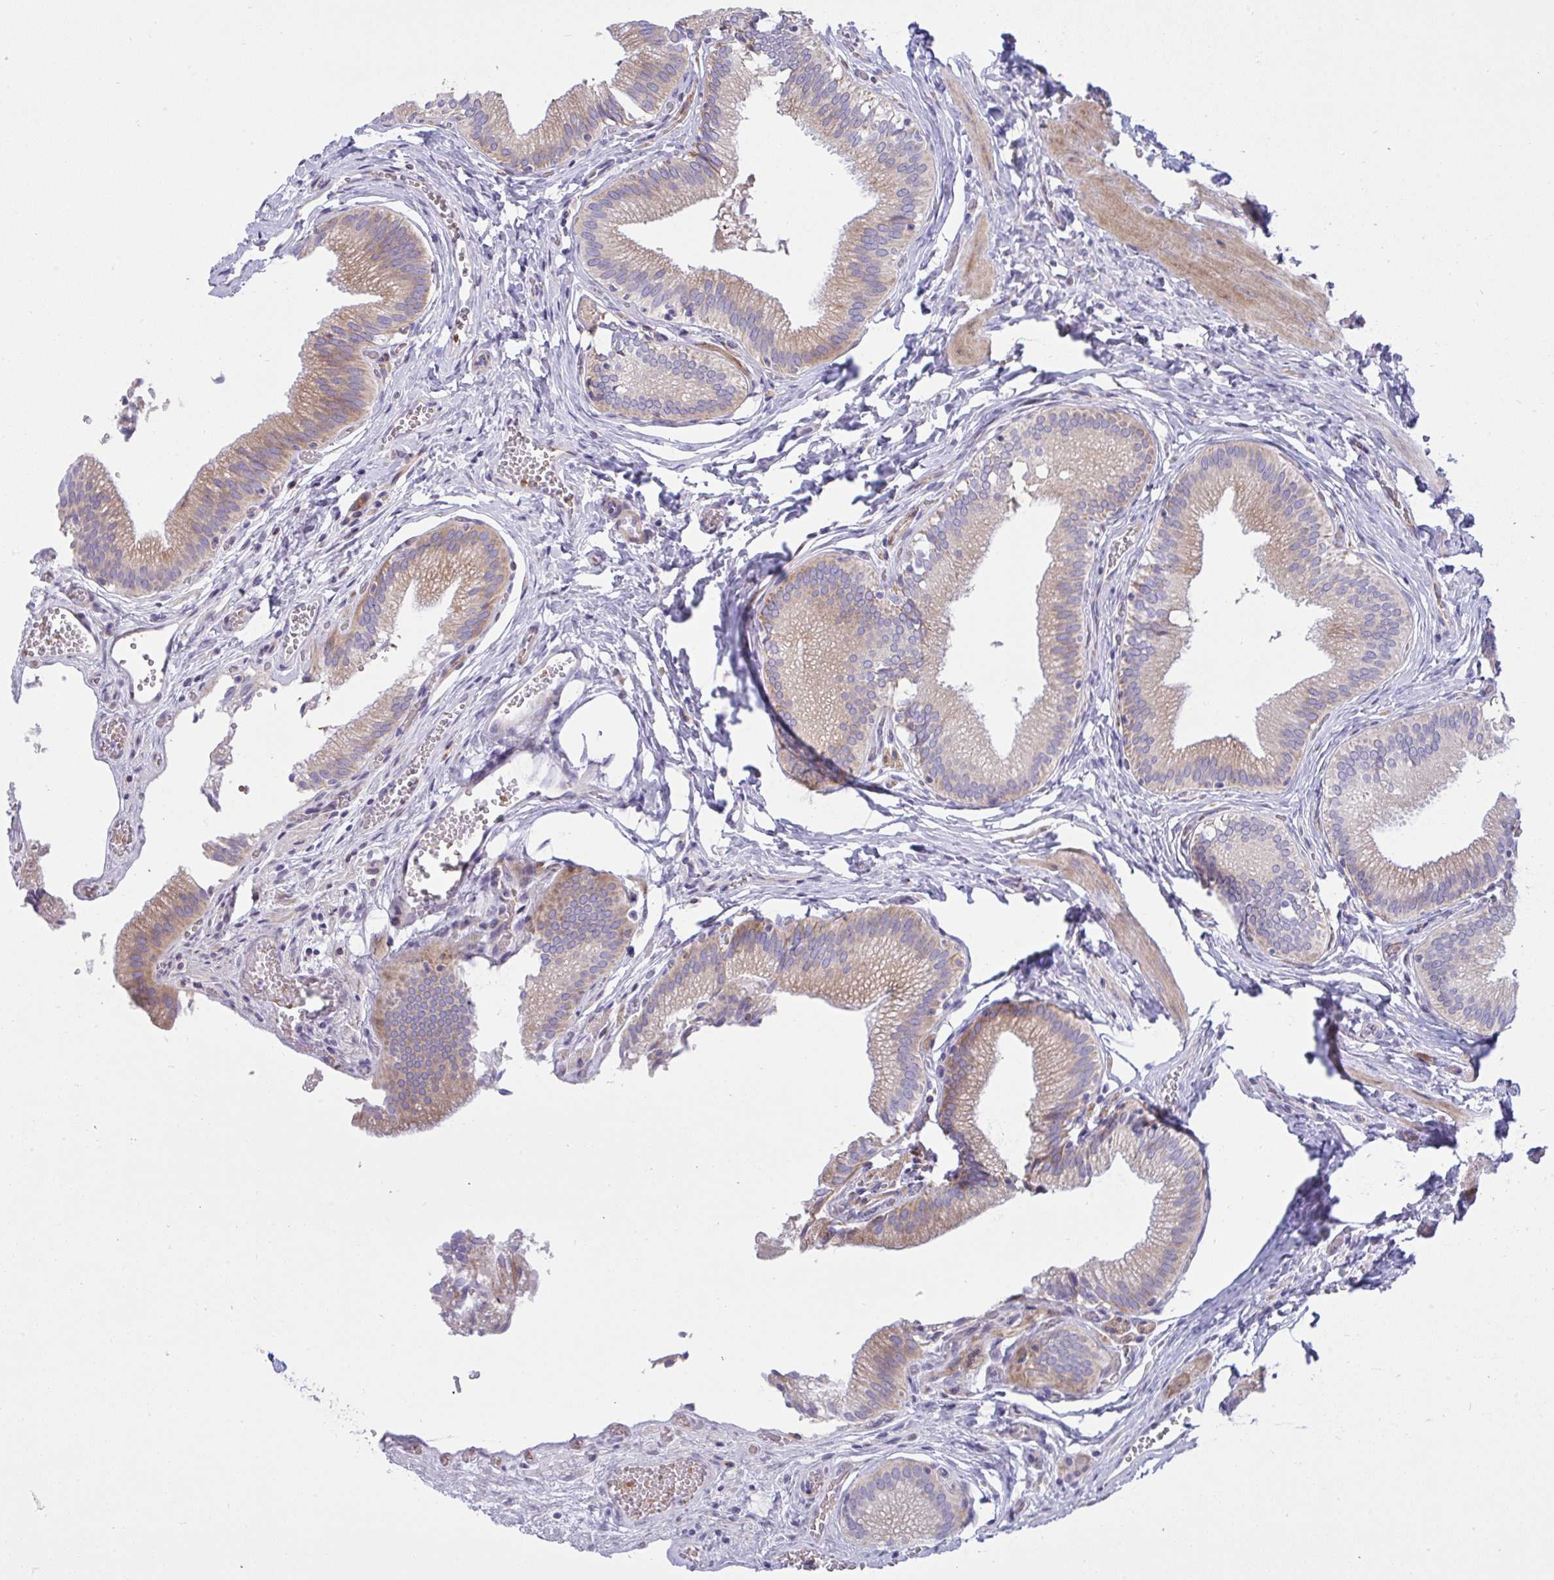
{"staining": {"intensity": "moderate", "quantity": ">75%", "location": "cytoplasmic/membranous"}, "tissue": "gallbladder", "cell_type": "Glandular cells", "image_type": "normal", "snomed": [{"axis": "morphology", "description": "Normal tissue, NOS"}, {"axis": "topography", "description": "Gallbladder"}, {"axis": "topography", "description": "Peripheral nerve tissue"}], "caption": "Immunohistochemical staining of unremarkable human gallbladder reveals >75% levels of moderate cytoplasmic/membranous protein expression in about >75% of glandular cells.", "gene": "NTN1", "patient": {"sex": "male", "age": 17}}